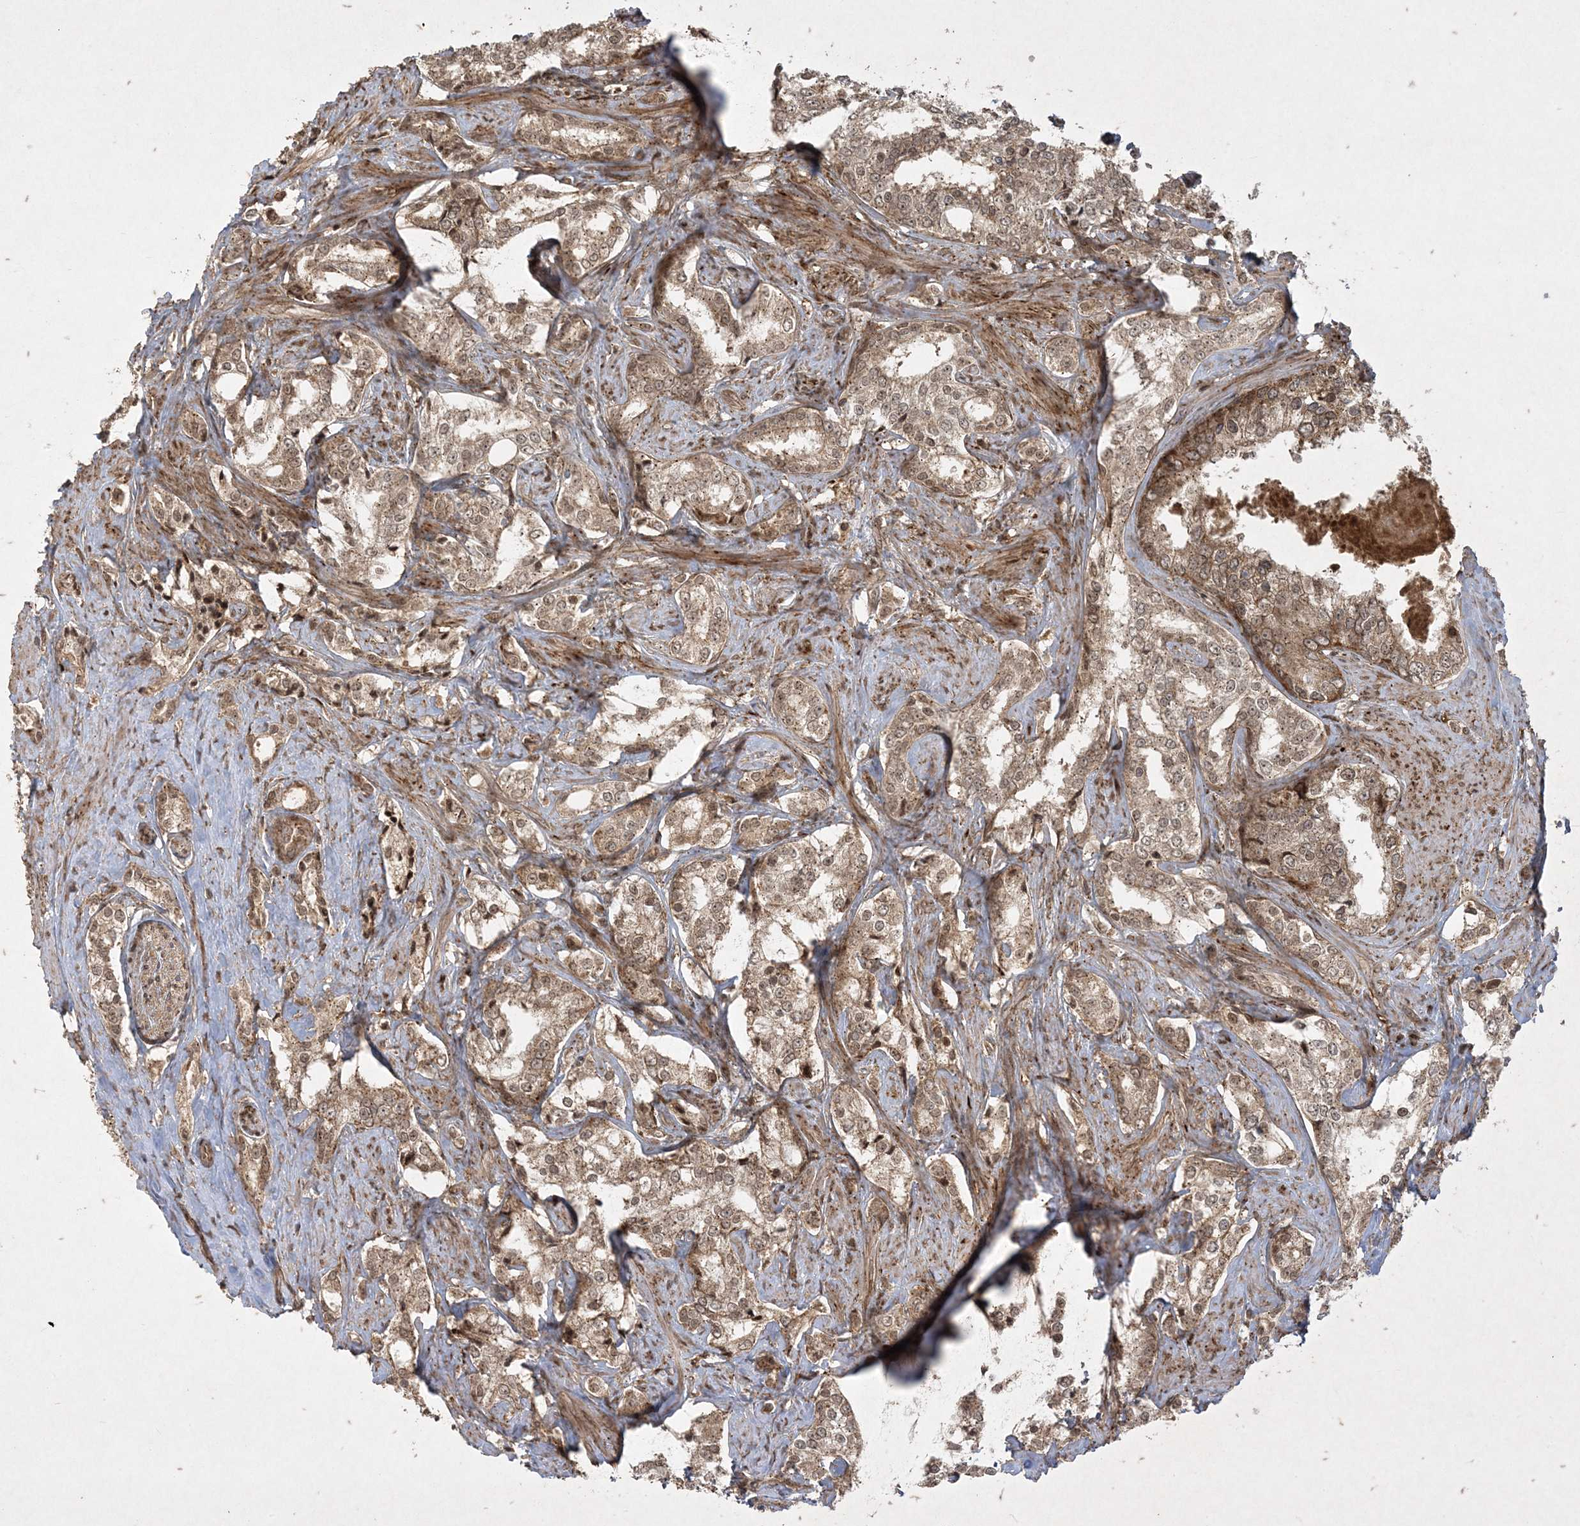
{"staining": {"intensity": "moderate", "quantity": ">75%", "location": "cytoplasmic/membranous,nuclear"}, "tissue": "prostate cancer", "cell_type": "Tumor cells", "image_type": "cancer", "snomed": [{"axis": "morphology", "description": "Adenocarcinoma, High grade"}, {"axis": "topography", "description": "Prostate"}], "caption": "Brown immunohistochemical staining in human prostate adenocarcinoma (high-grade) exhibits moderate cytoplasmic/membranous and nuclear staining in about >75% of tumor cells. The staining was performed using DAB (3,3'-diaminobenzidine) to visualize the protein expression in brown, while the nuclei were stained in blue with hematoxylin (Magnification: 20x).", "gene": "RRAS", "patient": {"sex": "male", "age": 66}}